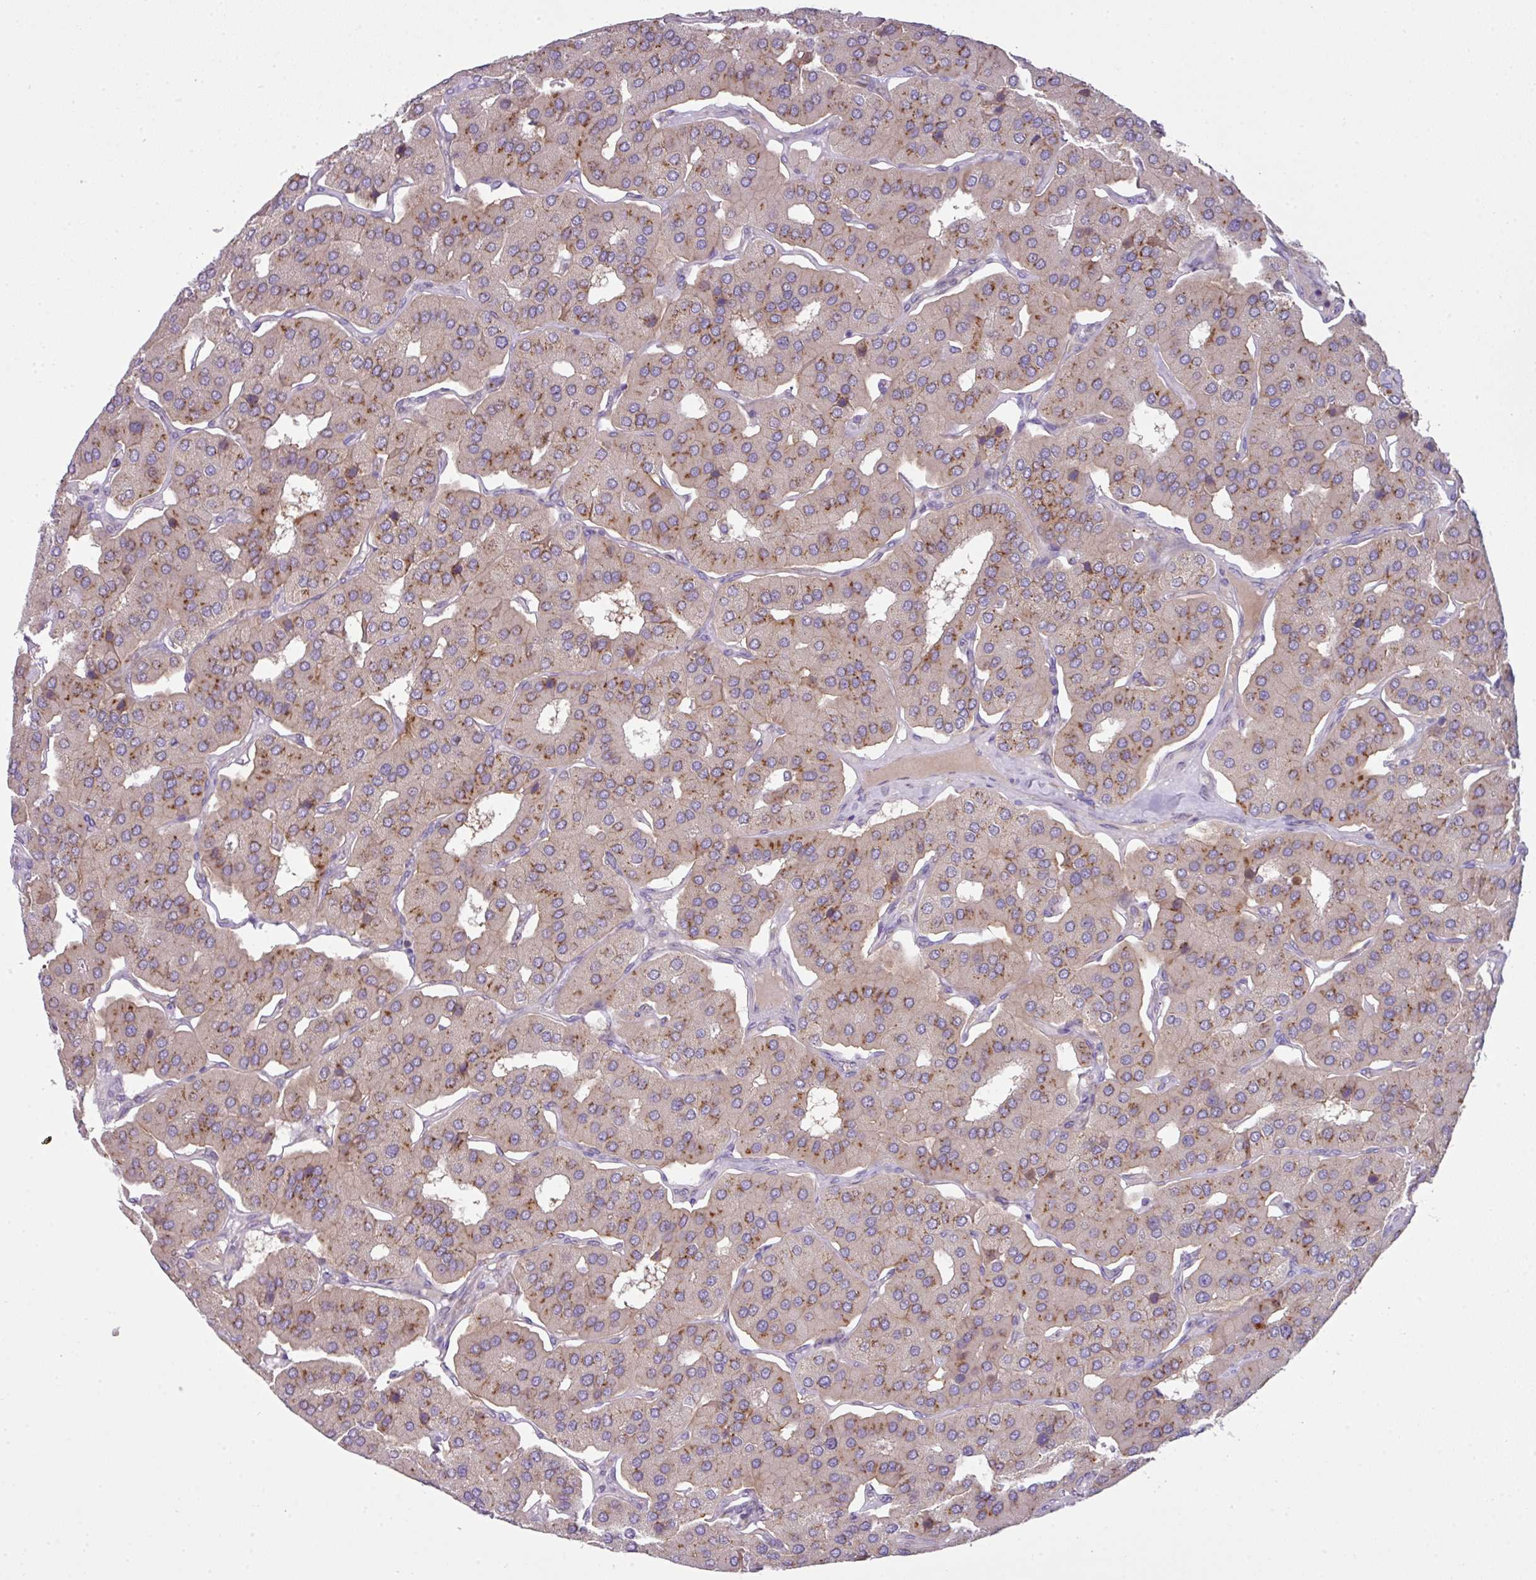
{"staining": {"intensity": "moderate", "quantity": "25%-75%", "location": "cytoplasmic/membranous"}, "tissue": "parathyroid gland", "cell_type": "Glandular cells", "image_type": "normal", "snomed": [{"axis": "morphology", "description": "Normal tissue, NOS"}, {"axis": "morphology", "description": "Adenoma, NOS"}, {"axis": "topography", "description": "Parathyroid gland"}], "caption": "Unremarkable parathyroid gland shows moderate cytoplasmic/membranous staining in about 25%-75% of glandular cells, visualized by immunohistochemistry. Immunohistochemistry stains the protein in brown and the nuclei are stained blue.", "gene": "VTI1A", "patient": {"sex": "female", "age": 86}}